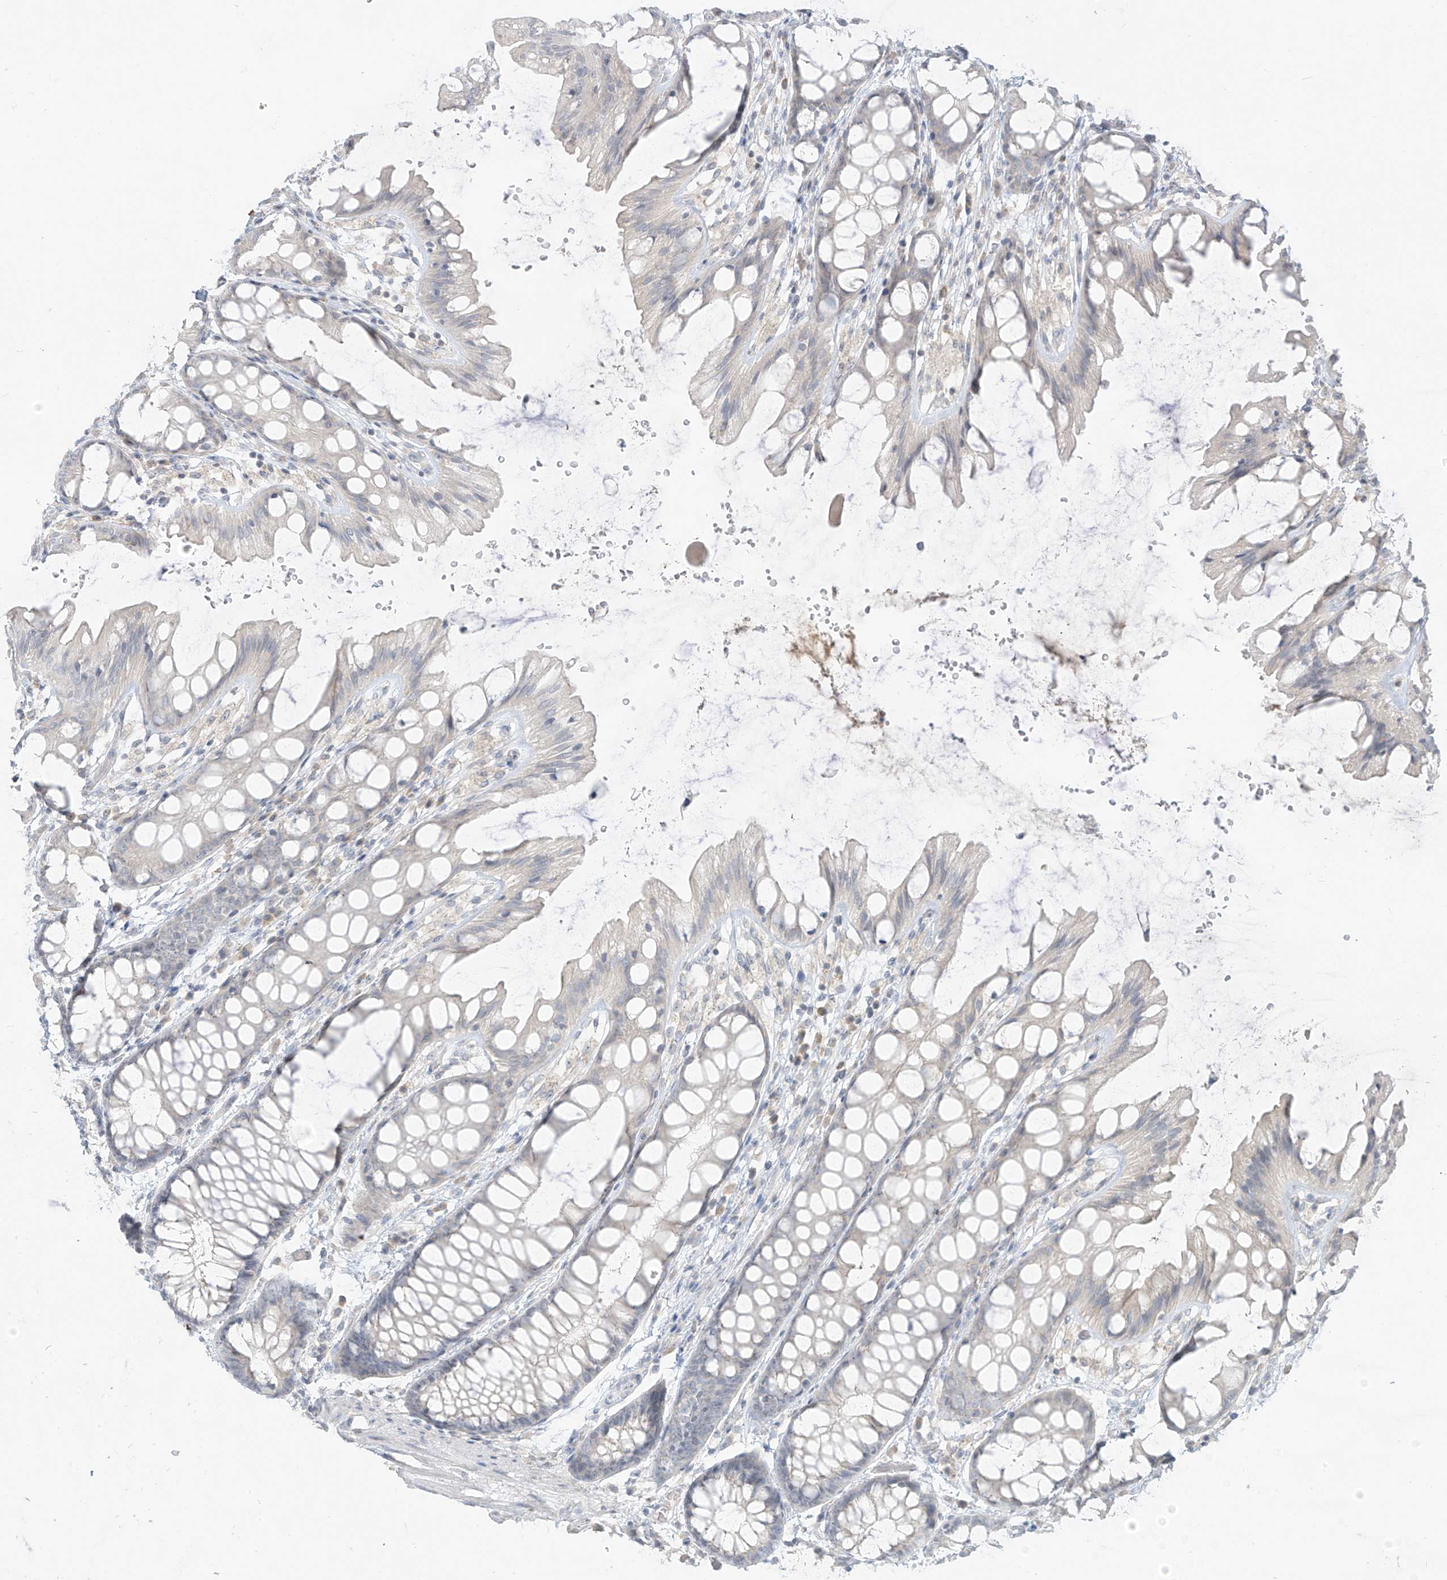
{"staining": {"intensity": "negative", "quantity": "none", "location": "none"}, "tissue": "colon", "cell_type": "Endothelial cells", "image_type": "normal", "snomed": [{"axis": "morphology", "description": "Normal tissue, NOS"}, {"axis": "topography", "description": "Colon"}], "caption": "Colon was stained to show a protein in brown. There is no significant staining in endothelial cells. Nuclei are stained in blue.", "gene": "C2orf42", "patient": {"sex": "male", "age": 47}}